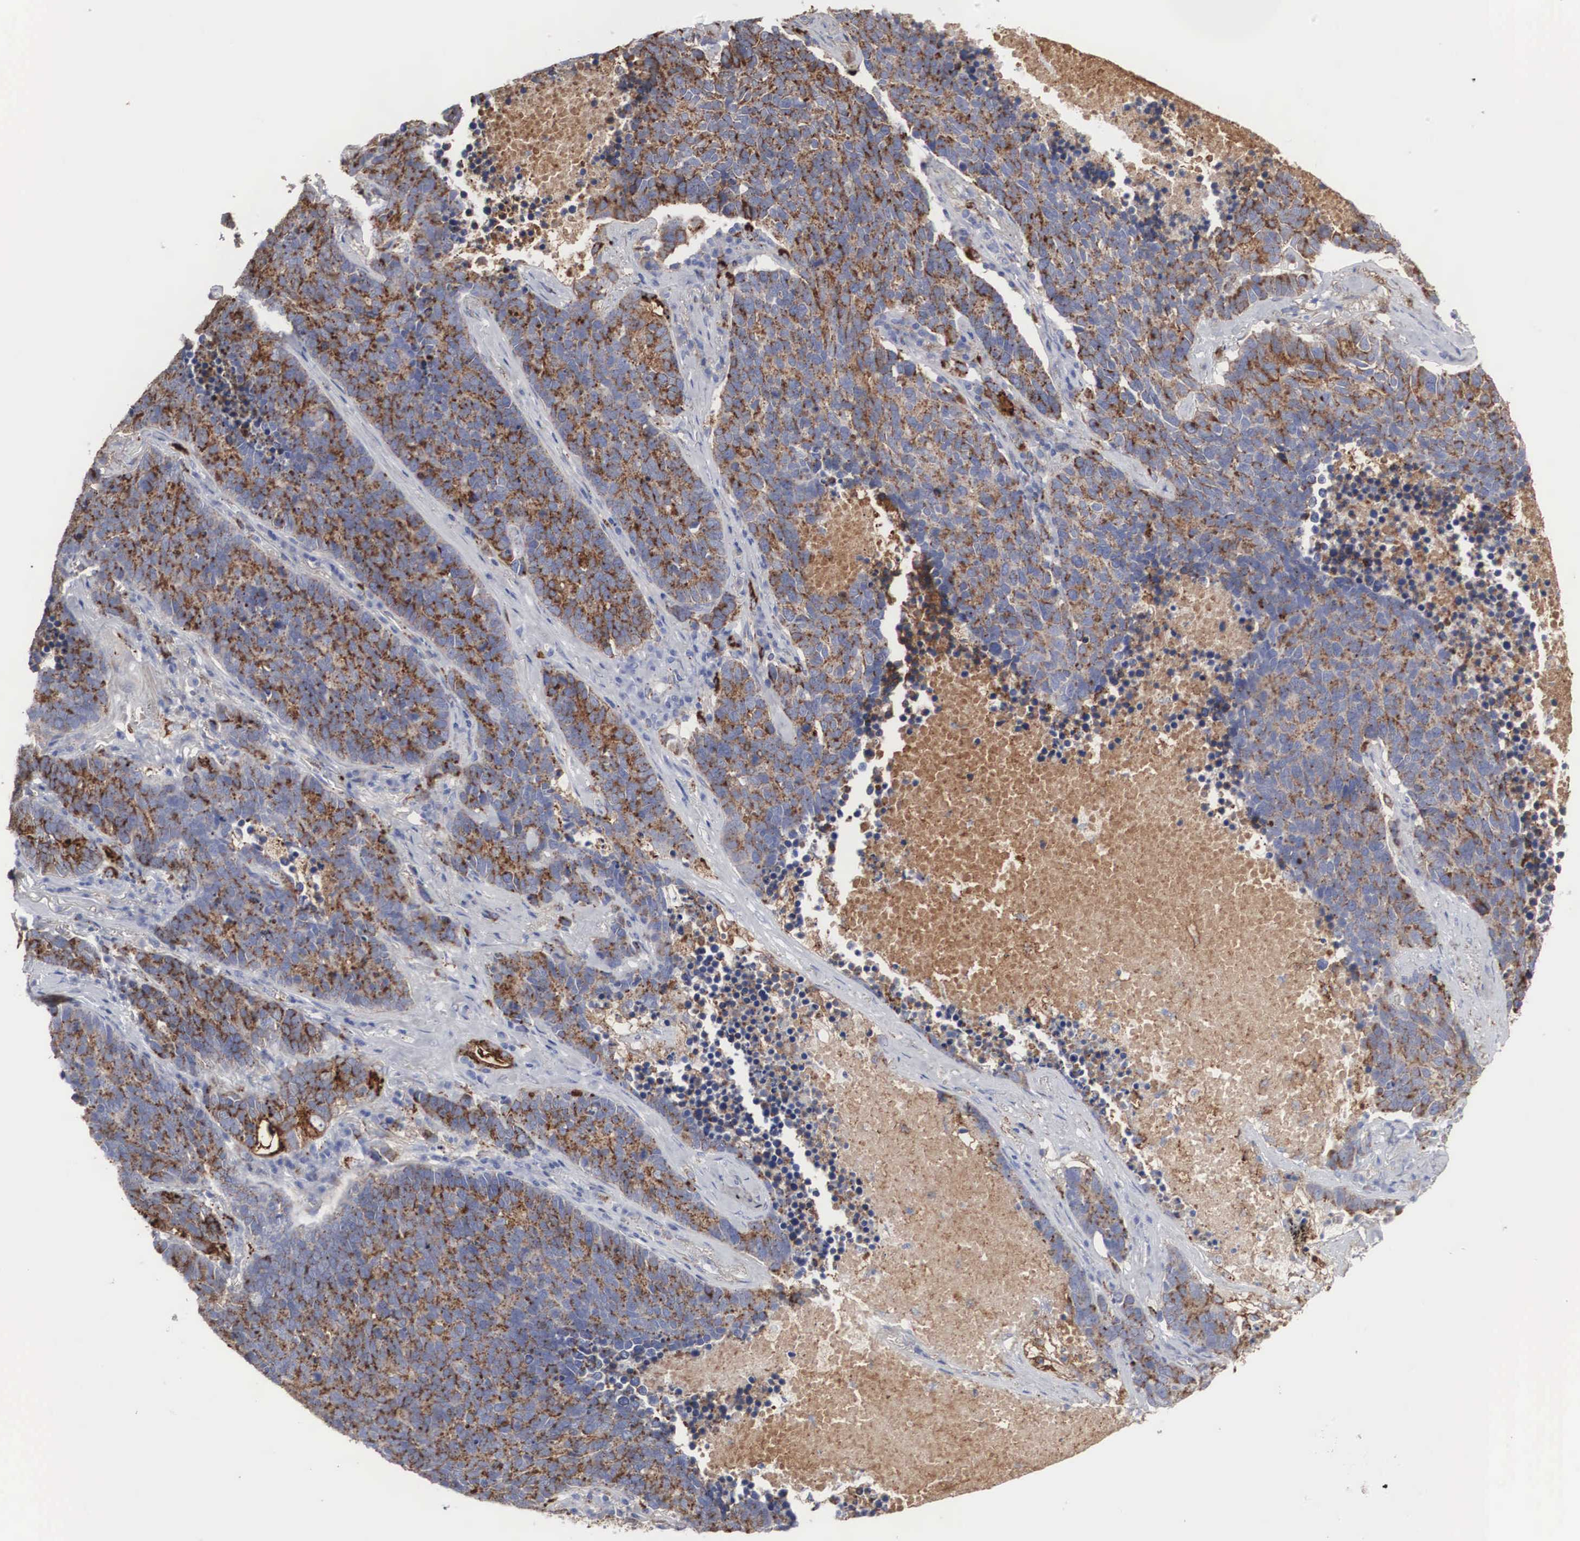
{"staining": {"intensity": "strong", "quantity": ">75%", "location": "cytoplasmic/membranous"}, "tissue": "lung cancer", "cell_type": "Tumor cells", "image_type": "cancer", "snomed": [{"axis": "morphology", "description": "Neoplasm, malignant, NOS"}, {"axis": "topography", "description": "Lung"}], "caption": "Protein staining reveals strong cytoplasmic/membranous expression in about >75% of tumor cells in lung malignant neoplasm.", "gene": "LGALS3BP", "patient": {"sex": "female", "age": 75}}